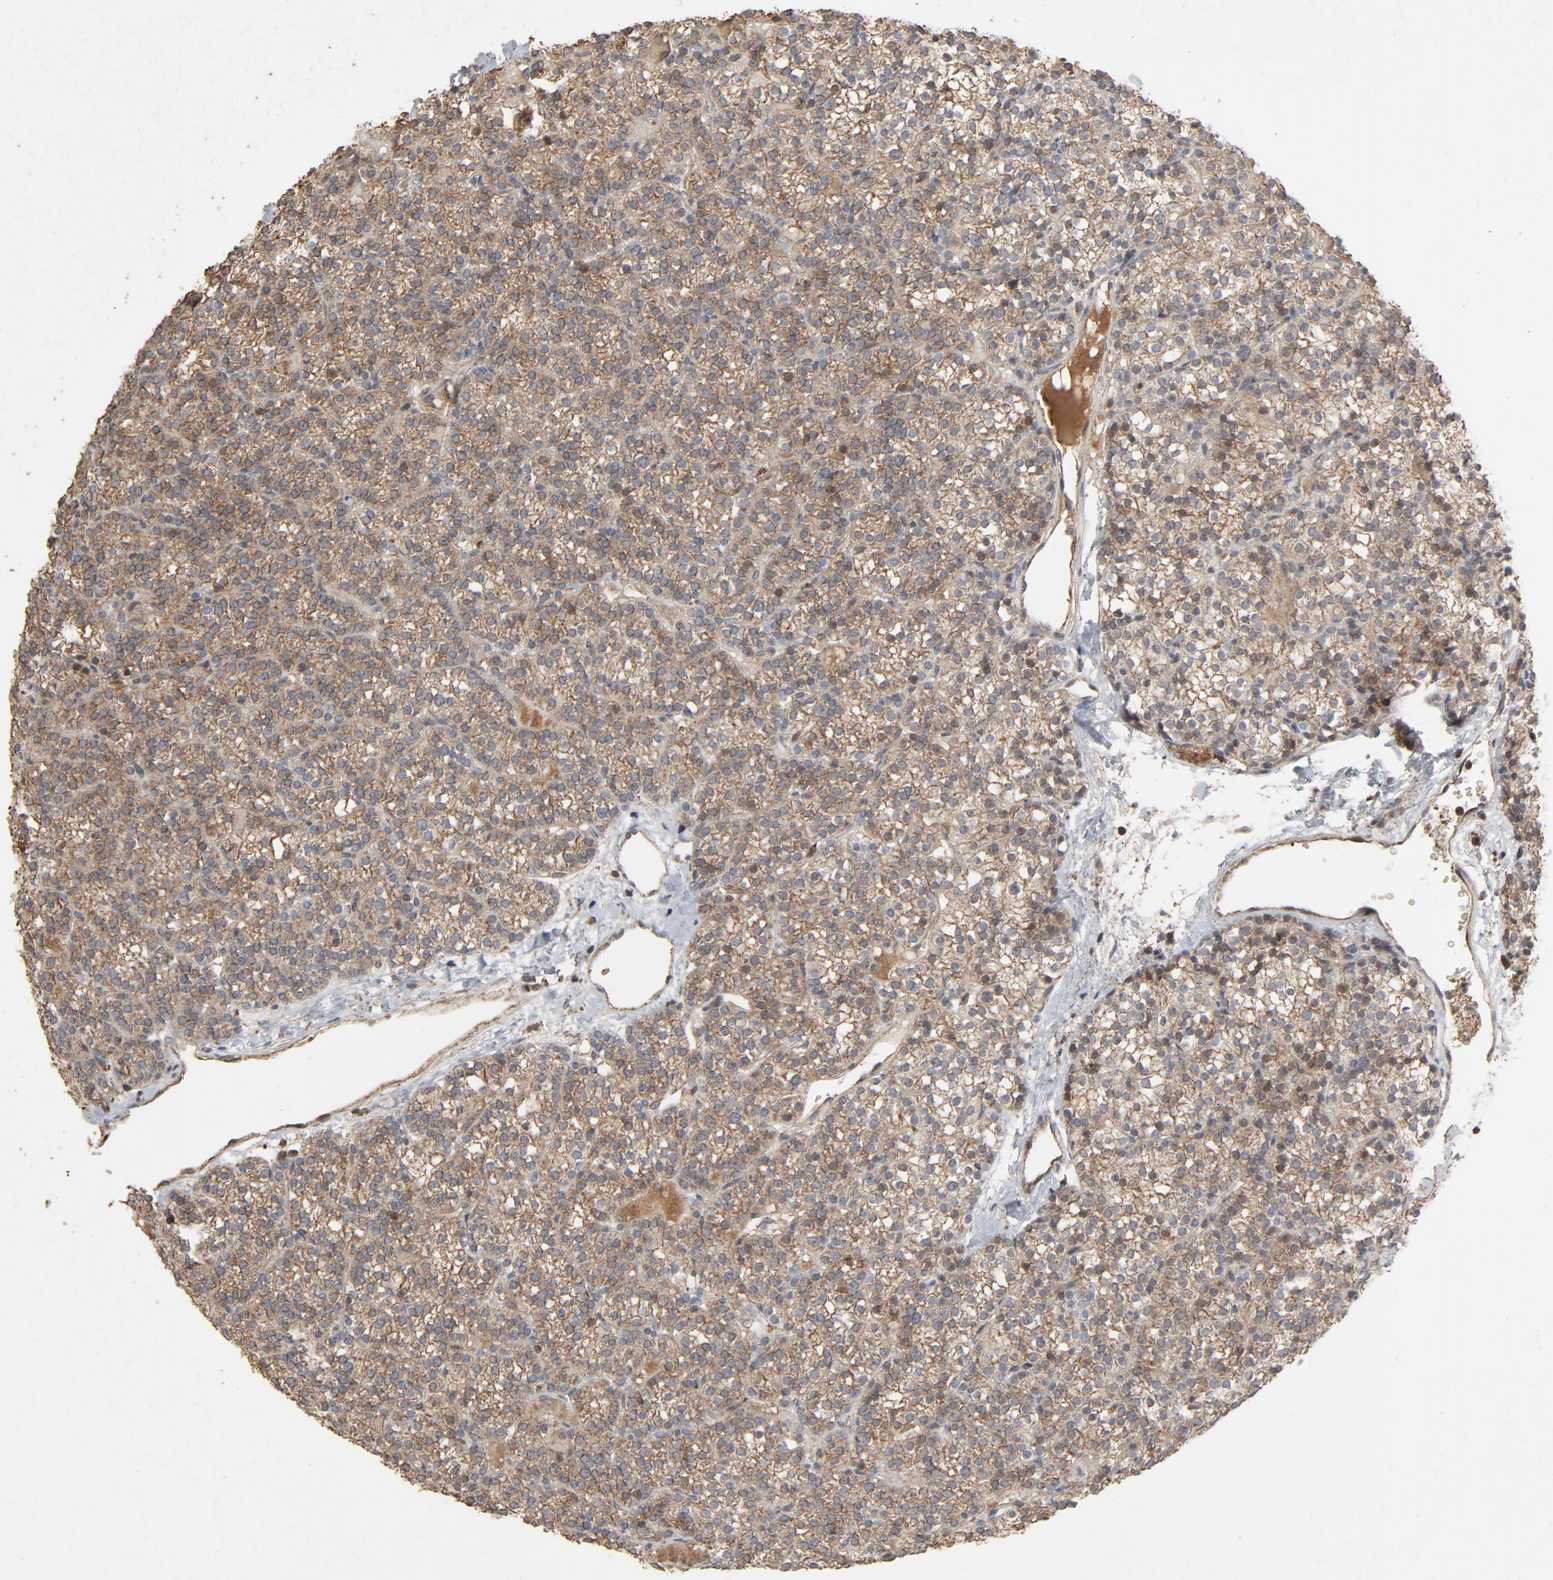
{"staining": {"intensity": "moderate", "quantity": ">75%", "location": "cytoplasmic/membranous,nuclear"}, "tissue": "parathyroid gland", "cell_type": "Glandular cells", "image_type": "normal", "snomed": [{"axis": "morphology", "description": "Normal tissue, NOS"}, {"axis": "topography", "description": "Parathyroid gland"}], "caption": "High-magnification brightfield microscopy of benign parathyroid gland stained with DAB (3,3'-diaminobenzidine) (brown) and counterstained with hematoxylin (blue). glandular cells exhibit moderate cytoplasmic/membranous,nuclear expression is present in about>75% of cells.", "gene": "CDK6", "patient": {"sex": "female", "age": 50}}